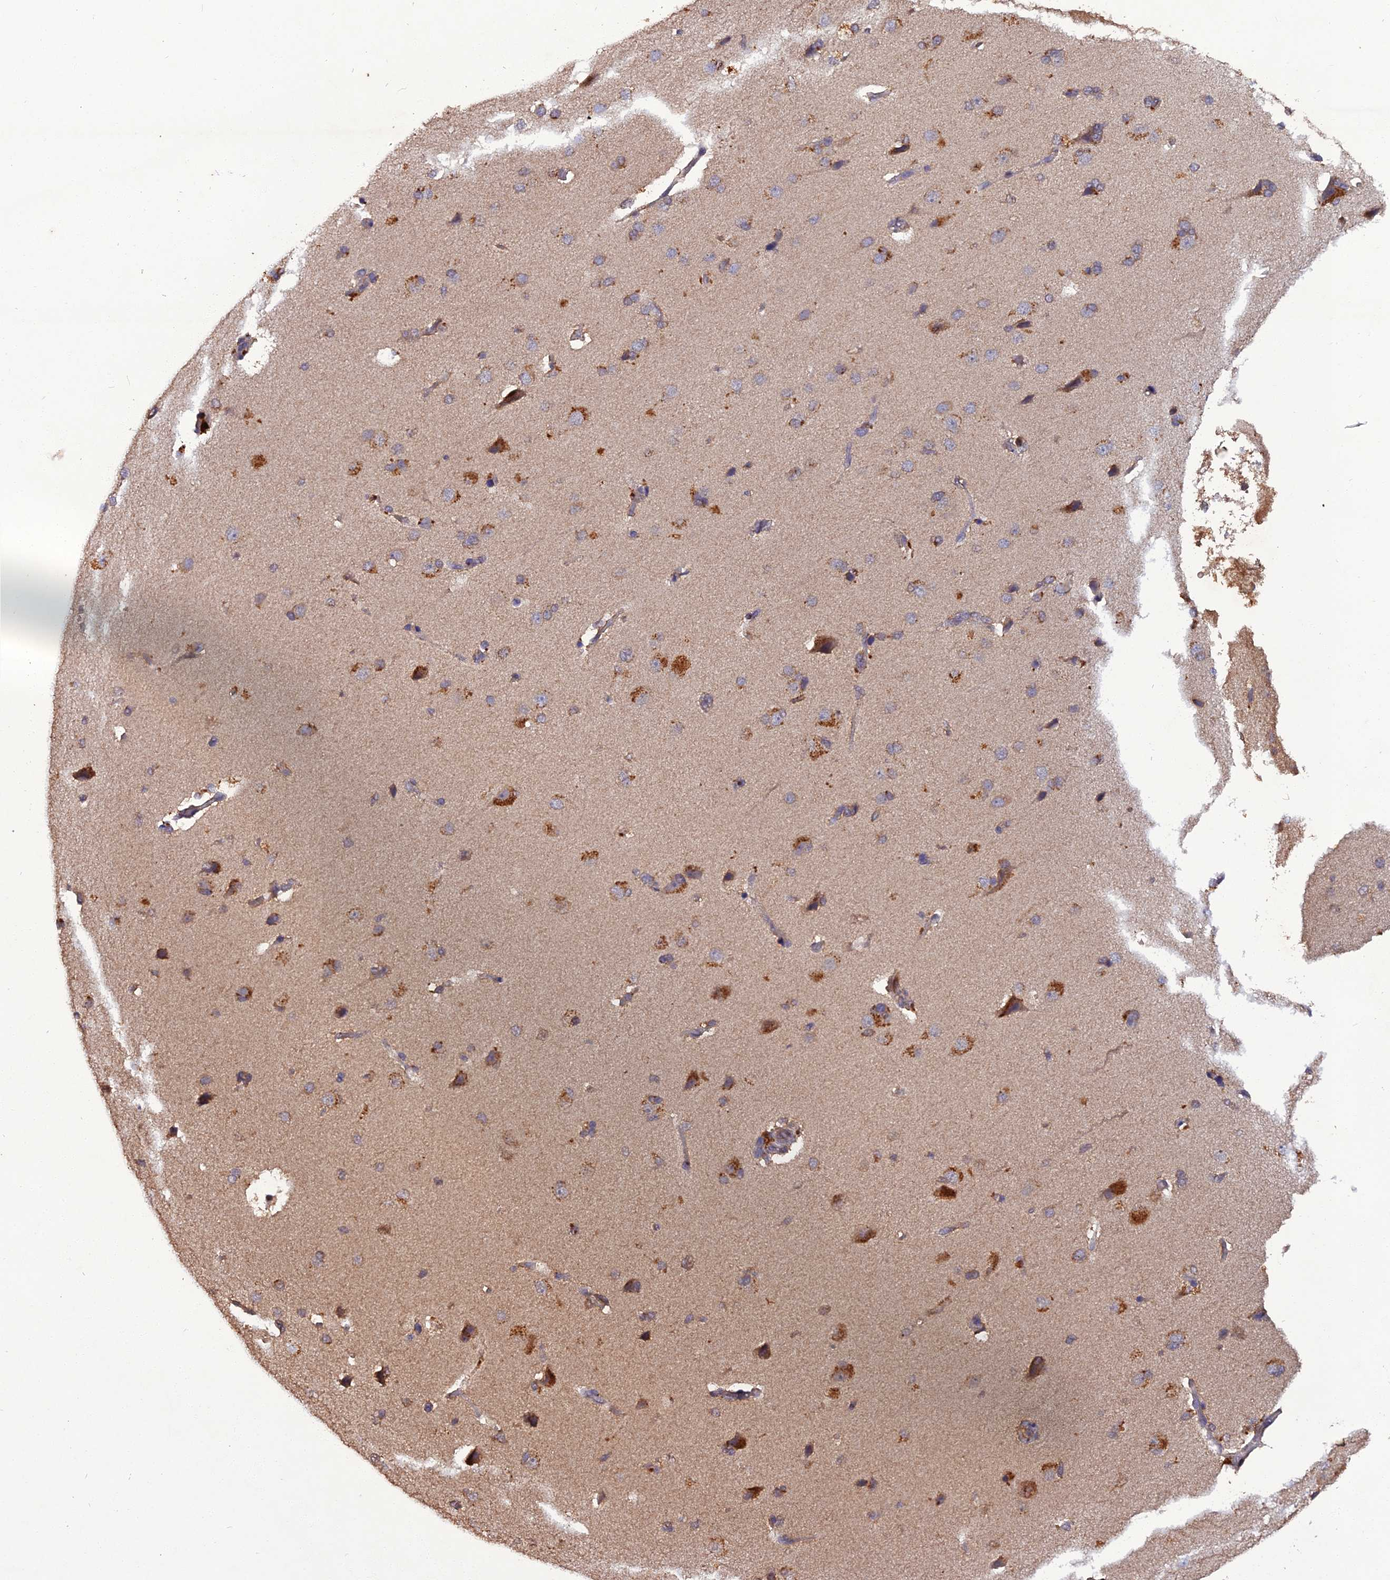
{"staining": {"intensity": "negative", "quantity": "none", "location": "none"}, "tissue": "cerebral cortex", "cell_type": "Endothelial cells", "image_type": "normal", "snomed": [{"axis": "morphology", "description": "Normal tissue, NOS"}, {"axis": "topography", "description": "Cerebral cortex"}], "caption": "High power microscopy micrograph of an IHC histopathology image of normal cerebral cortex, revealing no significant staining in endothelial cells.", "gene": "TMEM258", "patient": {"sex": "male", "age": 62}}